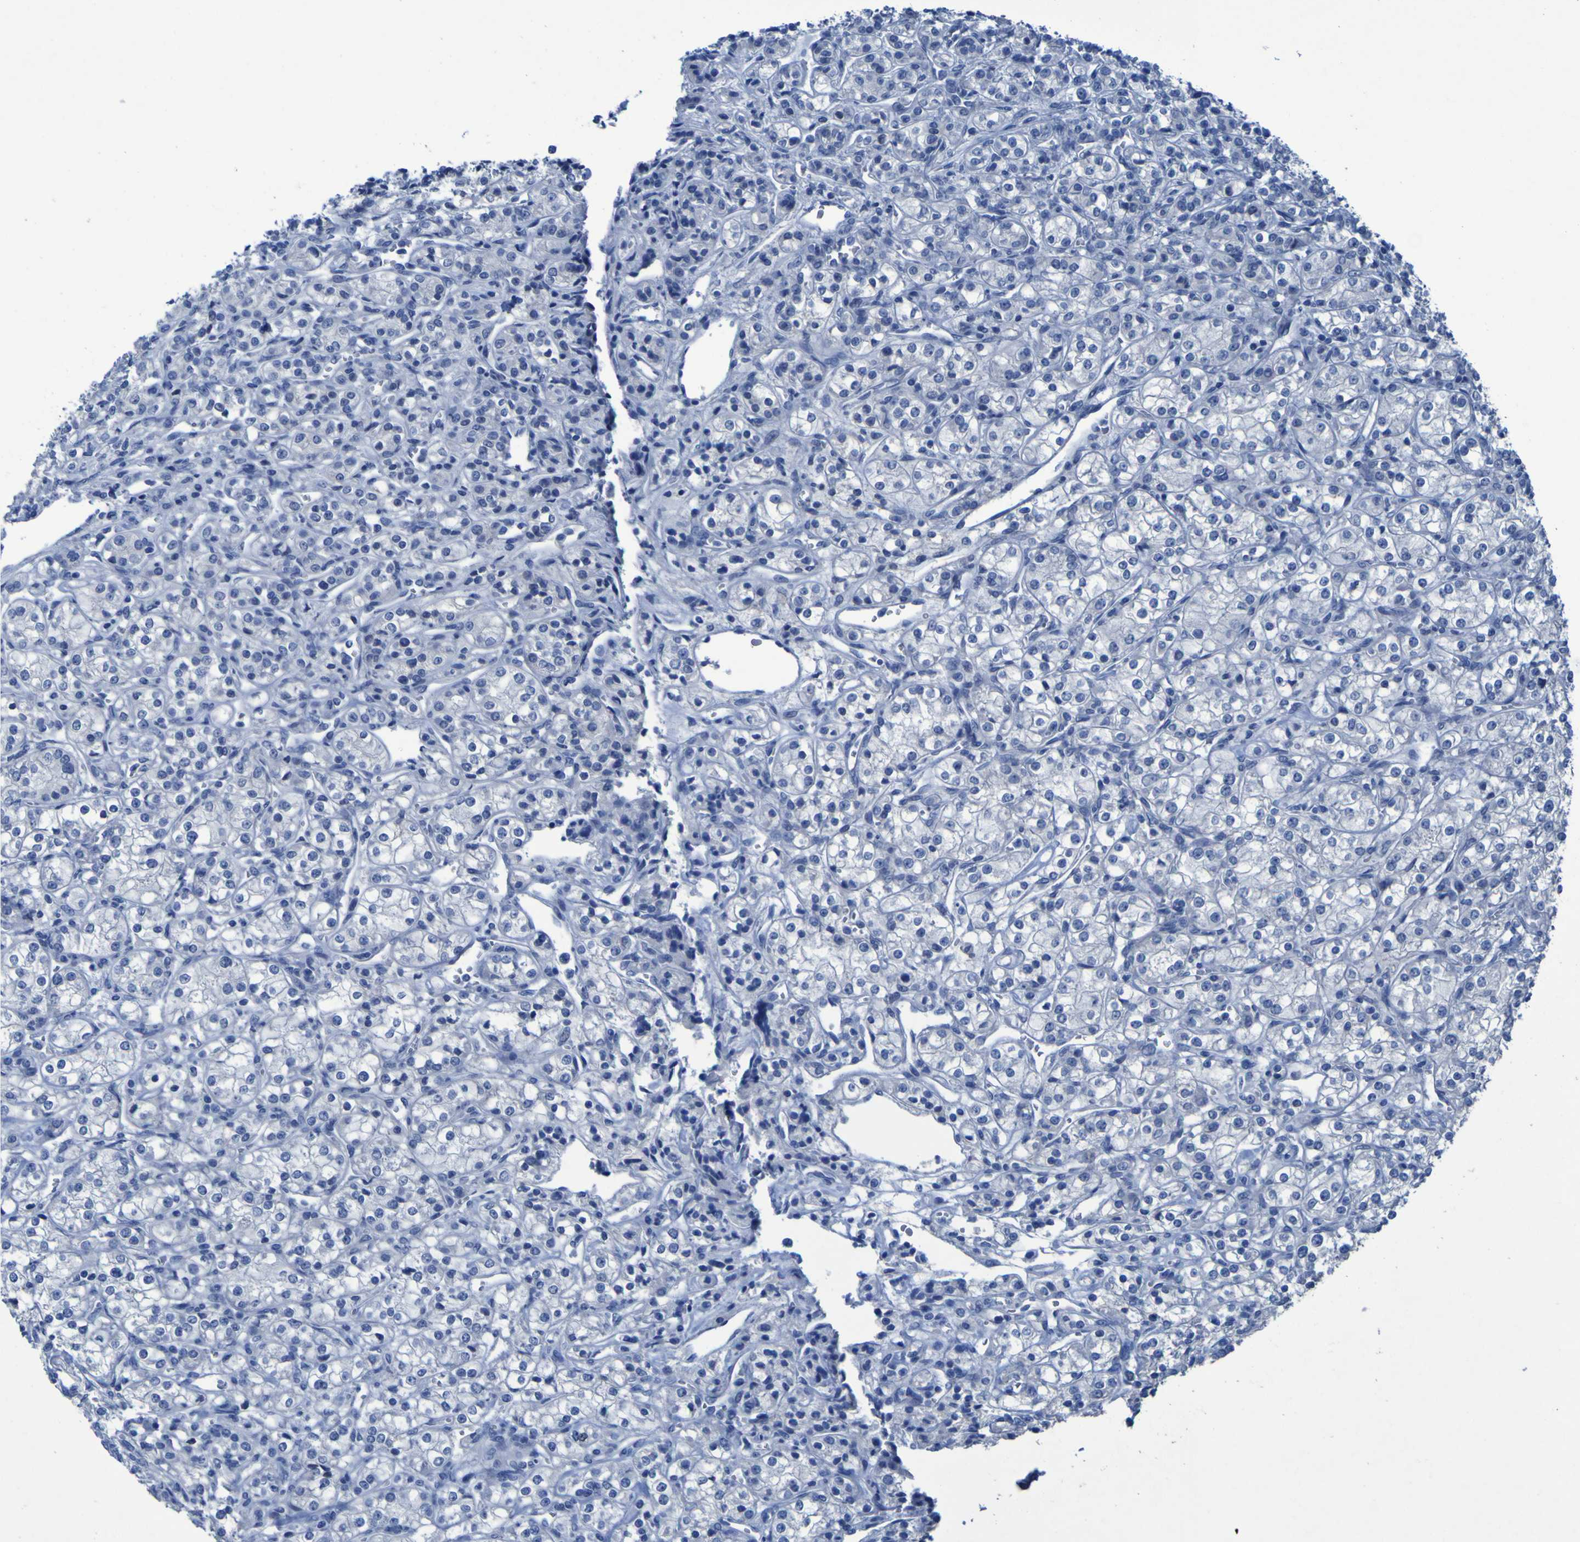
{"staining": {"intensity": "negative", "quantity": "none", "location": "none"}, "tissue": "renal cancer", "cell_type": "Tumor cells", "image_type": "cancer", "snomed": [{"axis": "morphology", "description": "Adenocarcinoma, NOS"}, {"axis": "topography", "description": "Kidney"}], "caption": "IHC of adenocarcinoma (renal) exhibits no staining in tumor cells. (Stains: DAB immunohistochemistry (IHC) with hematoxylin counter stain, Microscopy: brightfield microscopy at high magnification).", "gene": "CLDN18", "patient": {"sex": "male", "age": 77}}